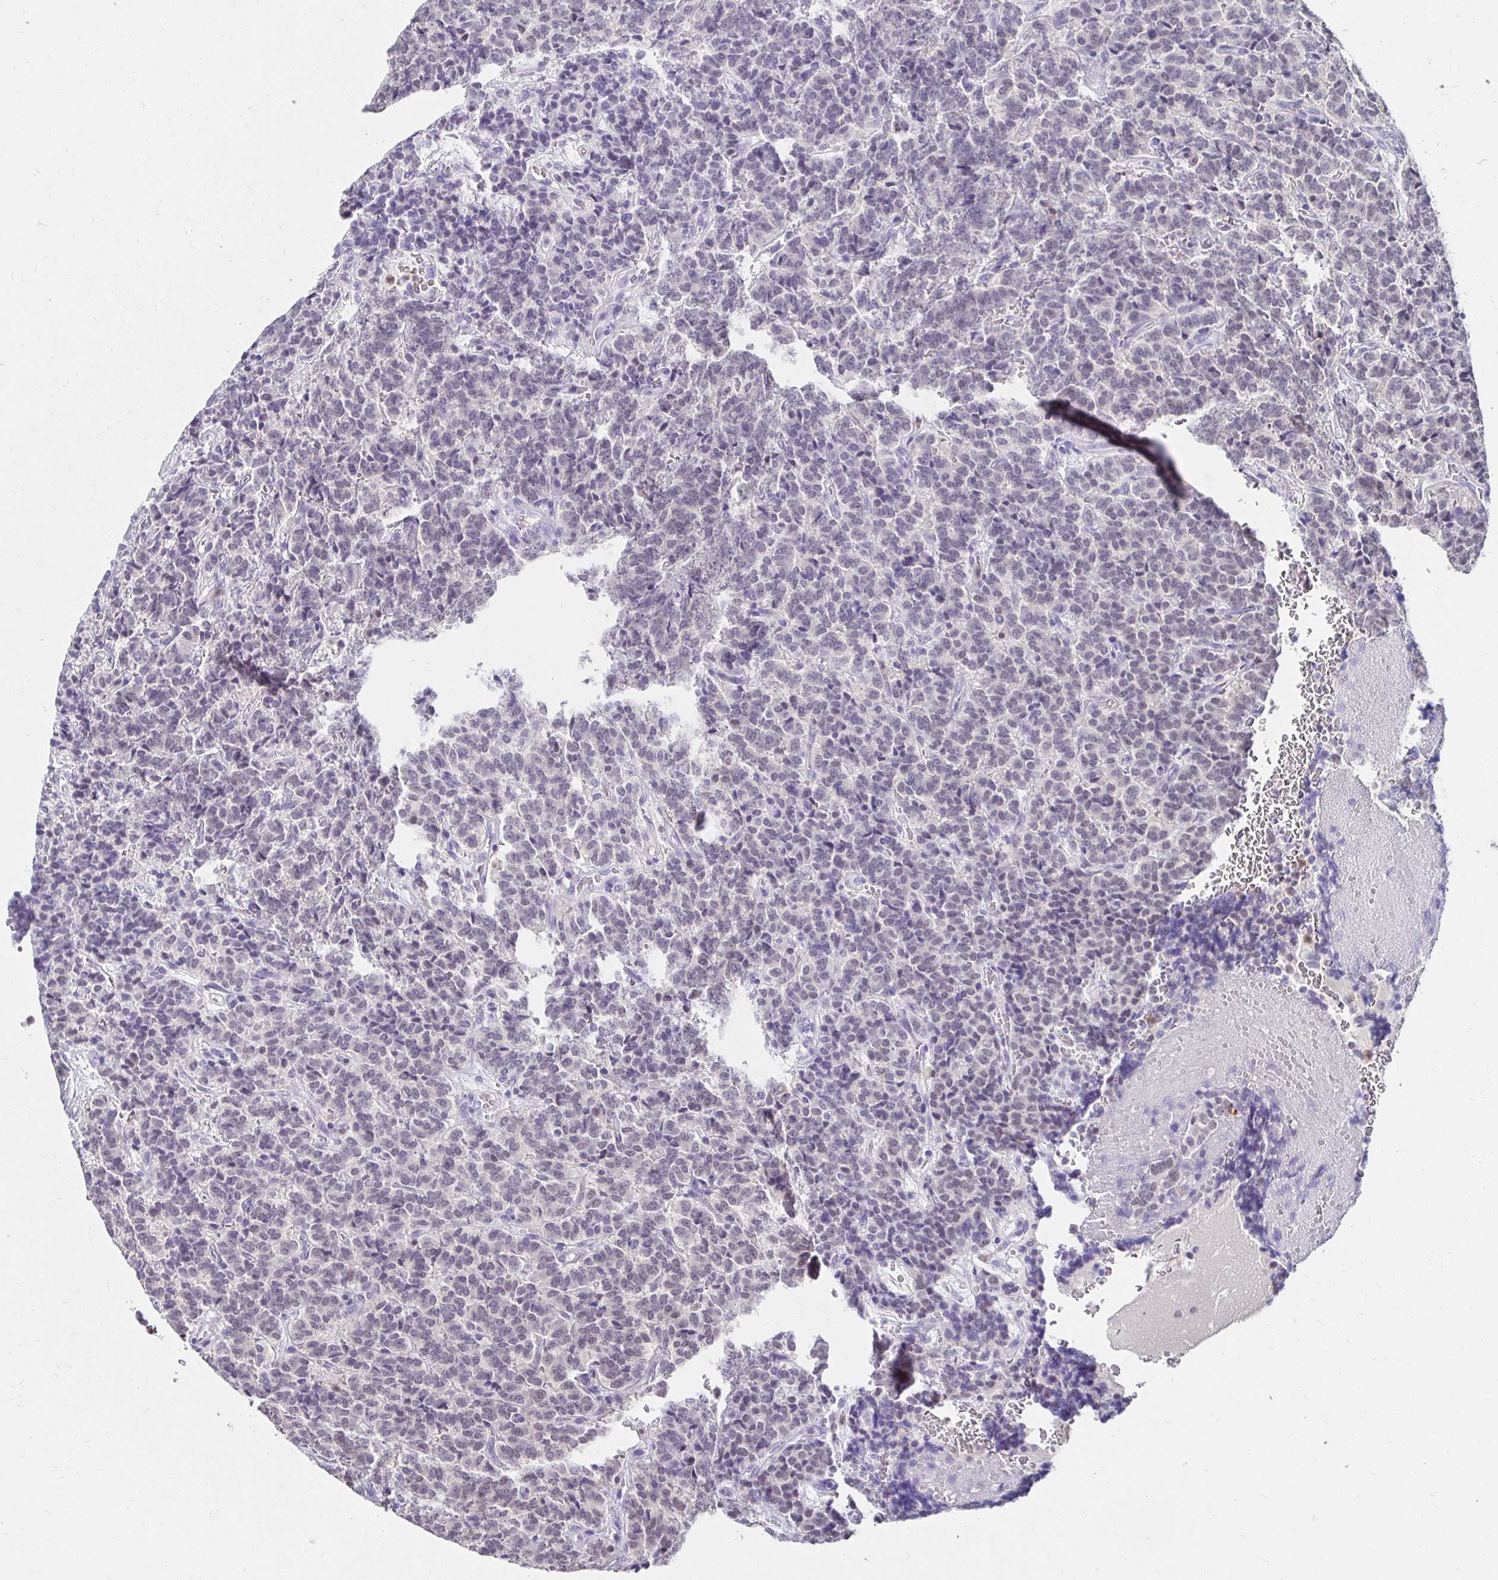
{"staining": {"intensity": "negative", "quantity": "none", "location": "none"}, "tissue": "carcinoid", "cell_type": "Tumor cells", "image_type": "cancer", "snomed": [{"axis": "morphology", "description": "Carcinoid, malignant, NOS"}, {"axis": "topography", "description": "Pancreas"}], "caption": "DAB immunohistochemical staining of human malignant carcinoid displays no significant expression in tumor cells.", "gene": "PADI2", "patient": {"sex": "male", "age": 36}}